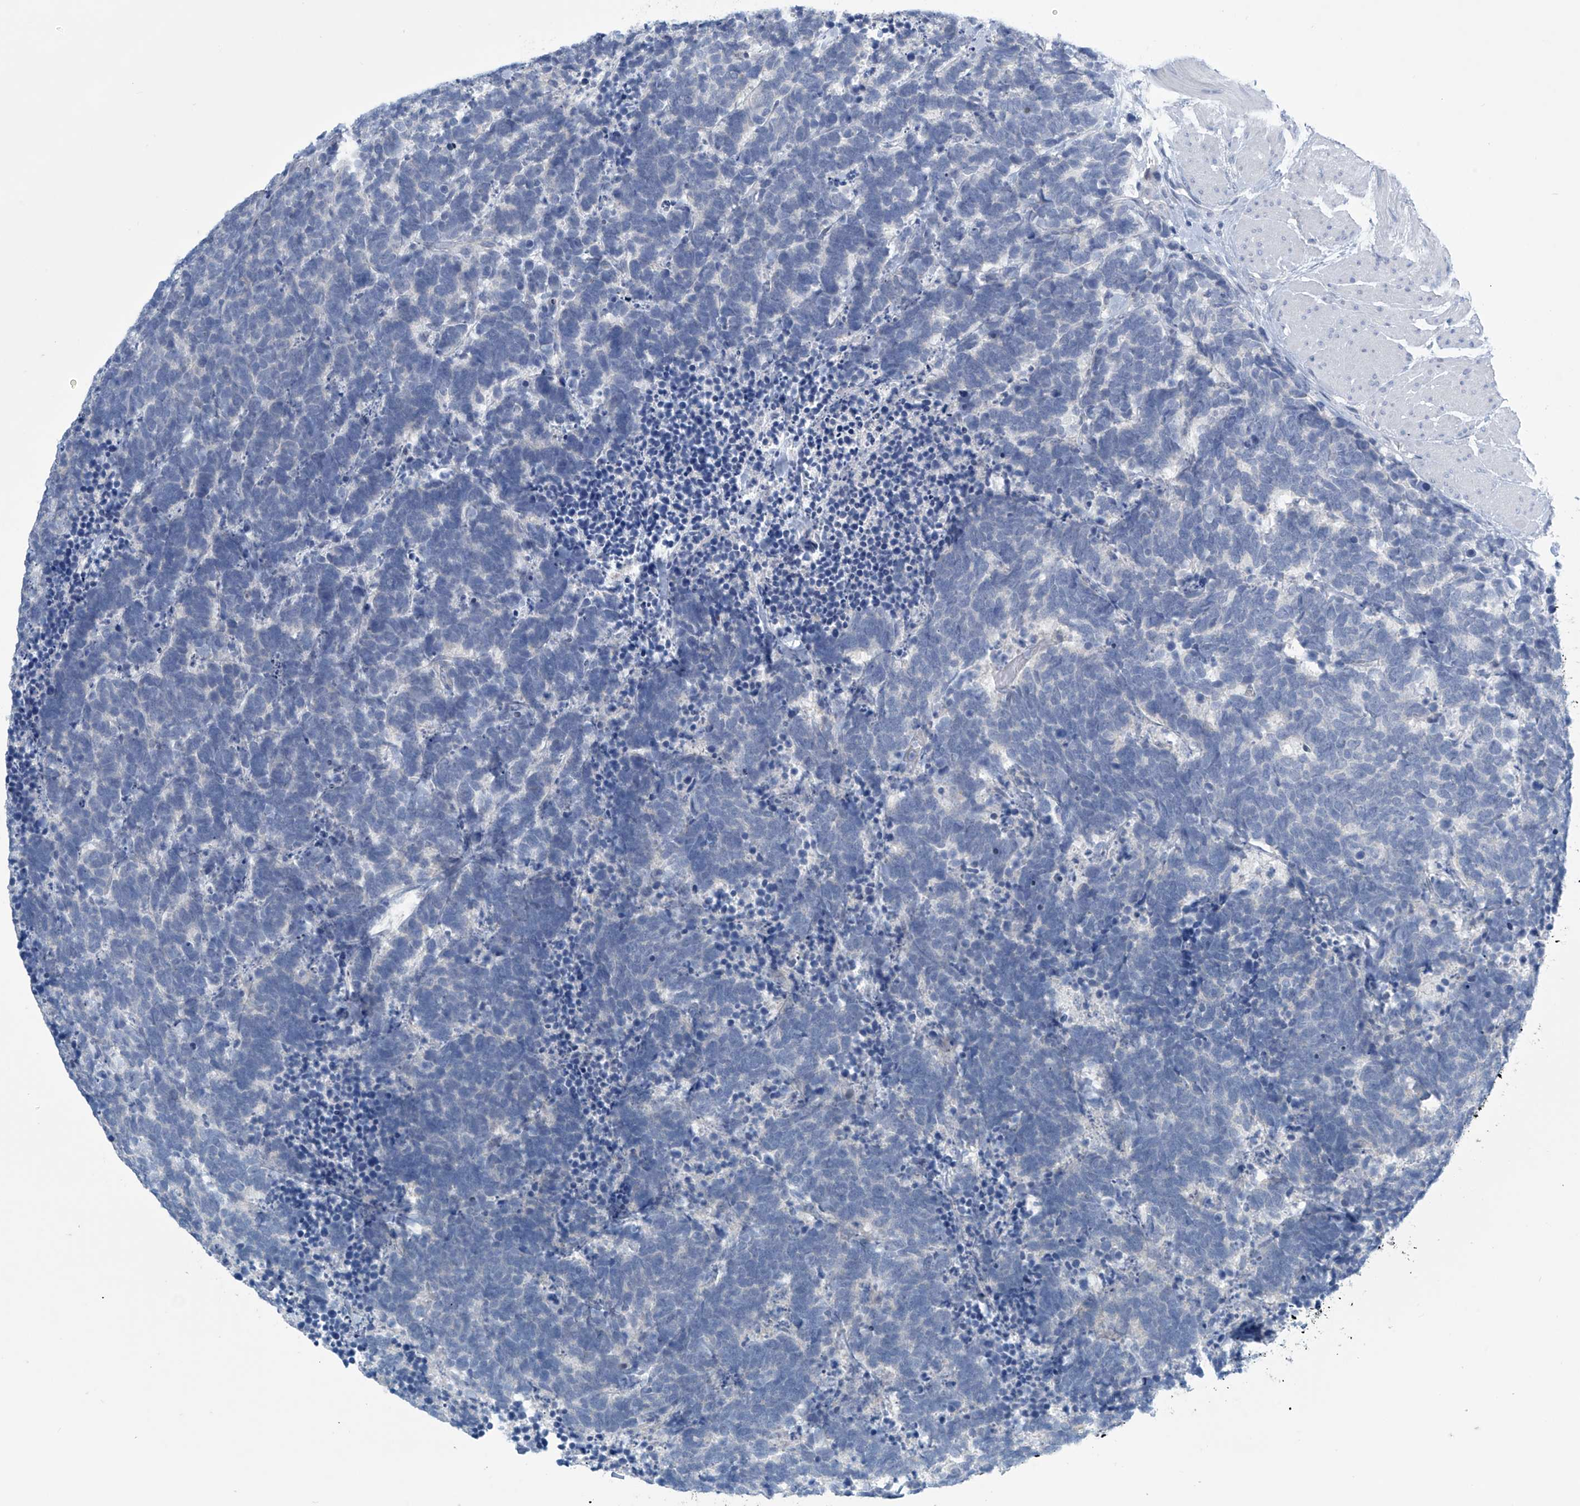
{"staining": {"intensity": "negative", "quantity": "none", "location": "none"}, "tissue": "carcinoid", "cell_type": "Tumor cells", "image_type": "cancer", "snomed": [{"axis": "morphology", "description": "Carcinoma, NOS"}, {"axis": "morphology", "description": "Carcinoid, malignant, NOS"}, {"axis": "topography", "description": "Urinary bladder"}], "caption": "Carcinoid (malignant) was stained to show a protein in brown. There is no significant positivity in tumor cells.", "gene": "SLC35A5", "patient": {"sex": "male", "age": 57}}